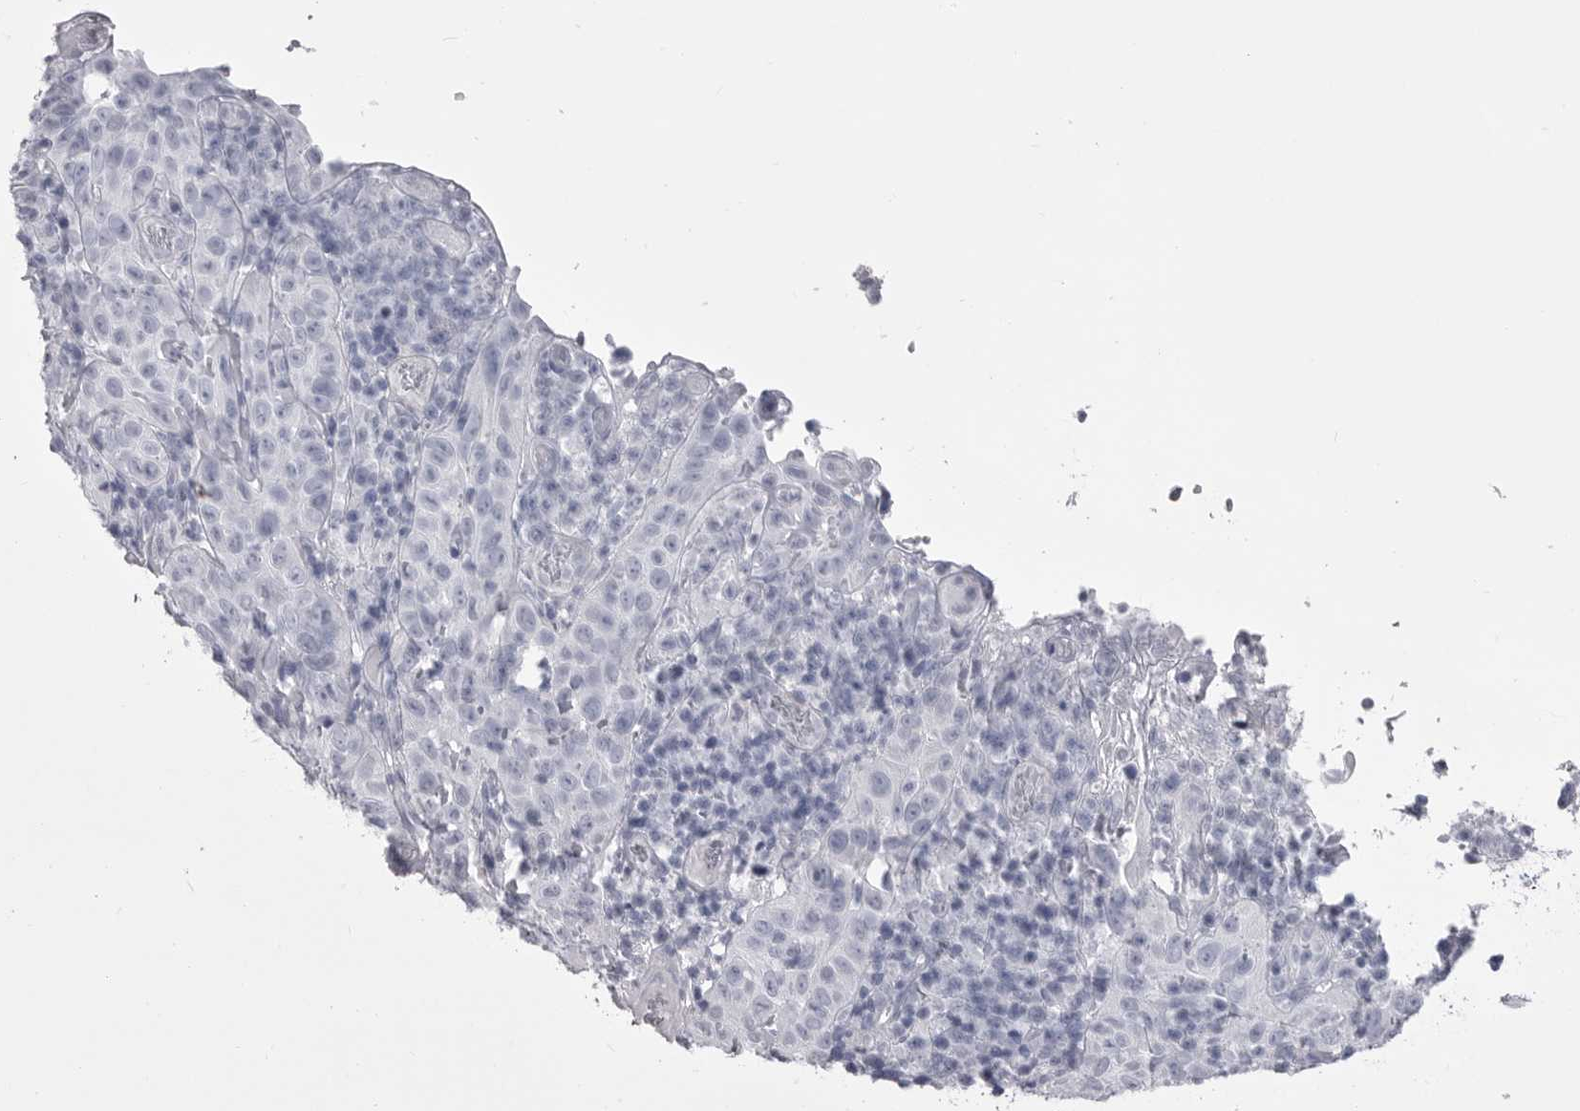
{"staining": {"intensity": "negative", "quantity": "none", "location": "none"}, "tissue": "cervical cancer", "cell_type": "Tumor cells", "image_type": "cancer", "snomed": [{"axis": "morphology", "description": "Squamous cell carcinoma, NOS"}, {"axis": "topography", "description": "Cervix"}], "caption": "Micrograph shows no protein positivity in tumor cells of cervical cancer tissue.", "gene": "ANK2", "patient": {"sex": "female", "age": 46}}